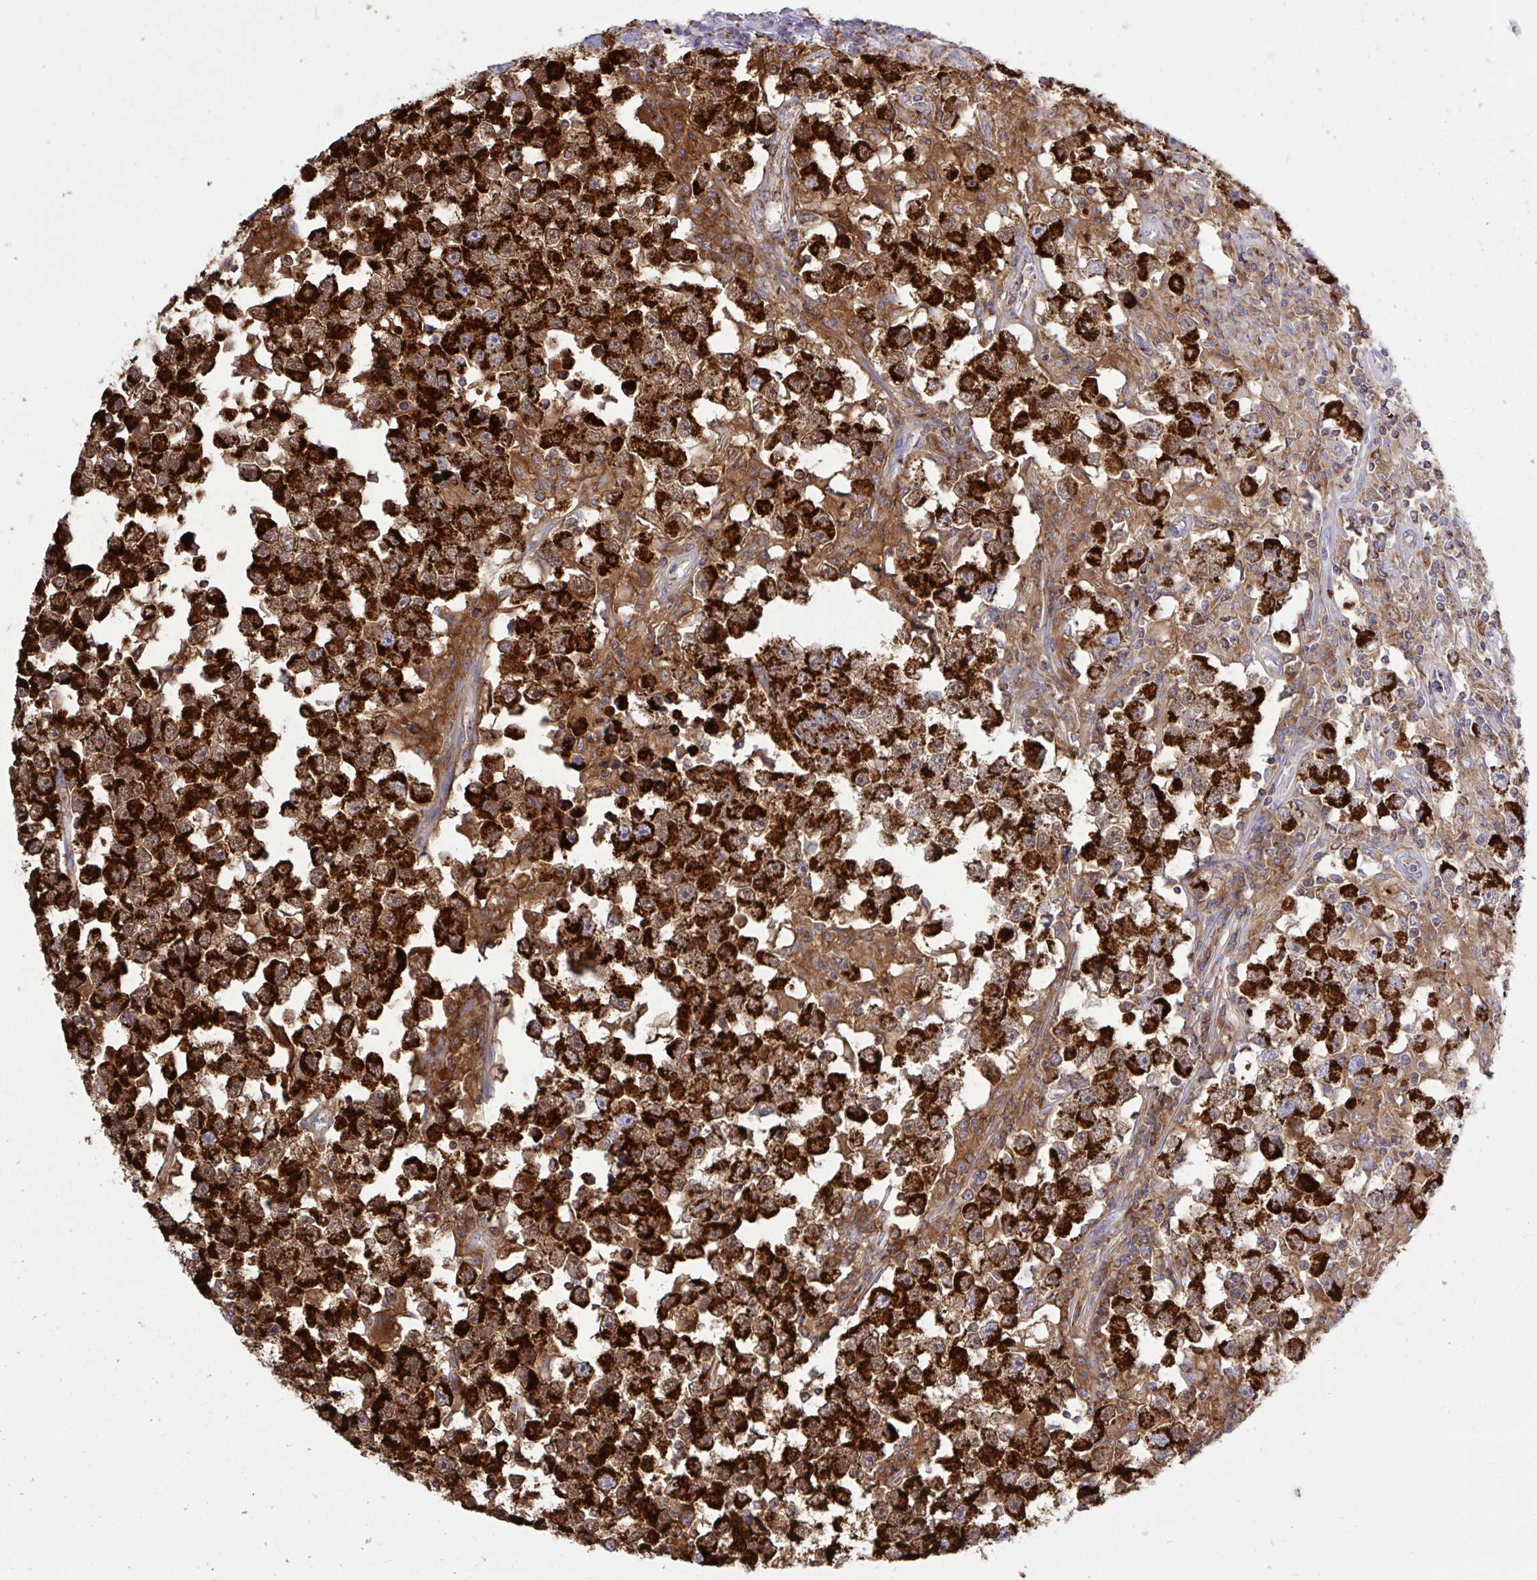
{"staining": {"intensity": "strong", "quantity": ">75%", "location": "cytoplasmic/membranous"}, "tissue": "testis cancer", "cell_type": "Tumor cells", "image_type": "cancer", "snomed": [{"axis": "morphology", "description": "Seminoma, NOS"}, {"axis": "topography", "description": "Testis"}], "caption": "Immunohistochemistry (IHC) histopathology image of neoplastic tissue: human testis cancer (seminoma) stained using immunohistochemistry (IHC) reveals high levels of strong protein expression localized specifically in the cytoplasmic/membranous of tumor cells, appearing as a cytoplasmic/membranous brown color.", "gene": "HSPE1", "patient": {"sex": "male", "age": 33}}